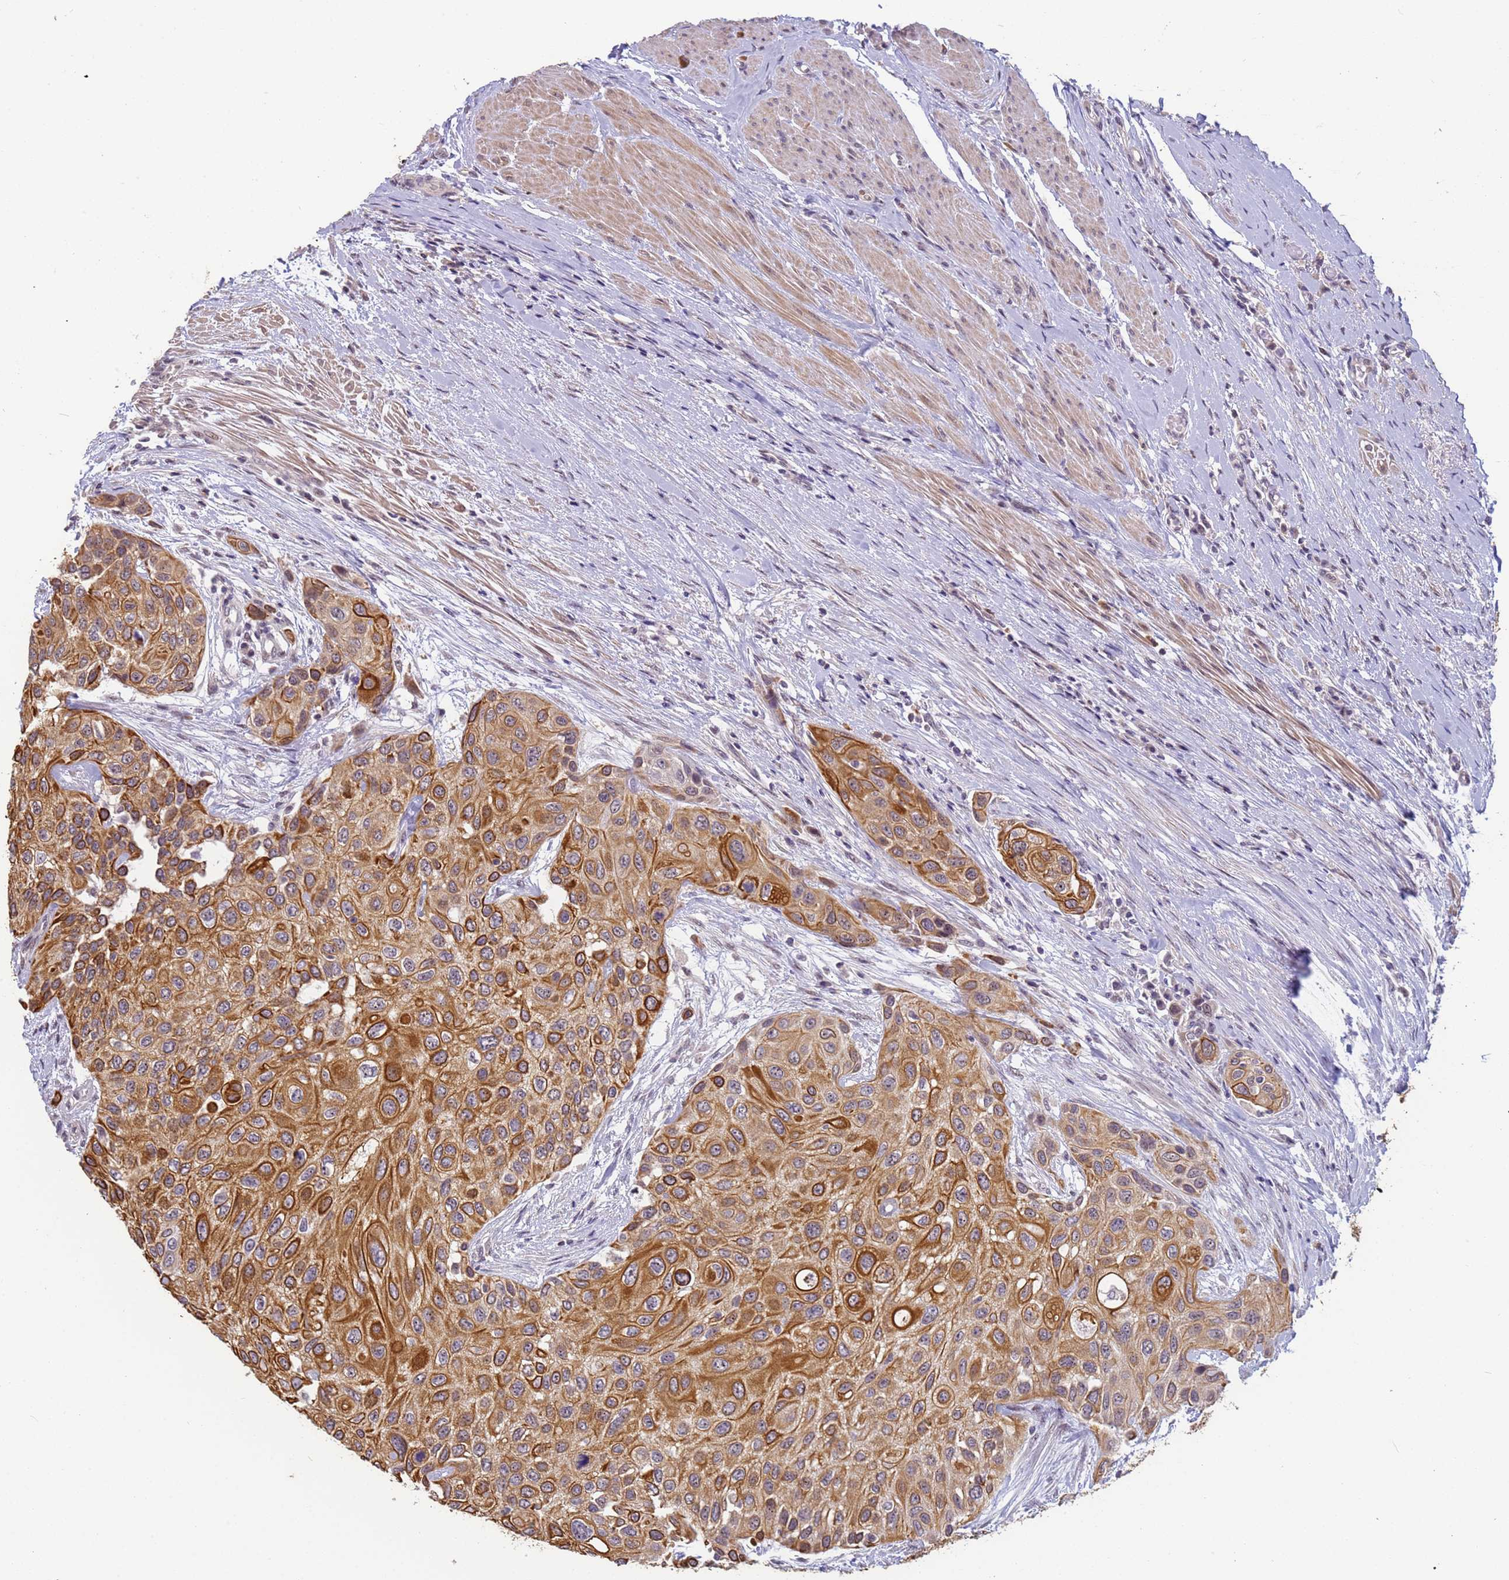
{"staining": {"intensity": "strong", "quantity": ">75%", "location": "cytoplasmic/membranous"}, "tissue": "urothelial cancer", "cell_type": "Tumor cells", "image_type": "cancer", "snomed": [{"axis": "morphology", "description": "Normal tissue, NOS"}, {"axis": "morphology", "description": "Urothelial carcinoma, High grade"}, {"axis": "topography", "description": "Vascular tissue"}, {"axis": "topography", "description": "Urinary bladder"}], "caption": "IHC histopathology image of human high-grade urothelial carcinoma stained for a protein (brown), which shows high levels of strong cytoplasmic/membranous expression in about >75% of tumor cells.", "gene": "VWA3A", "patient": {"sex": "female", "age": 56}}